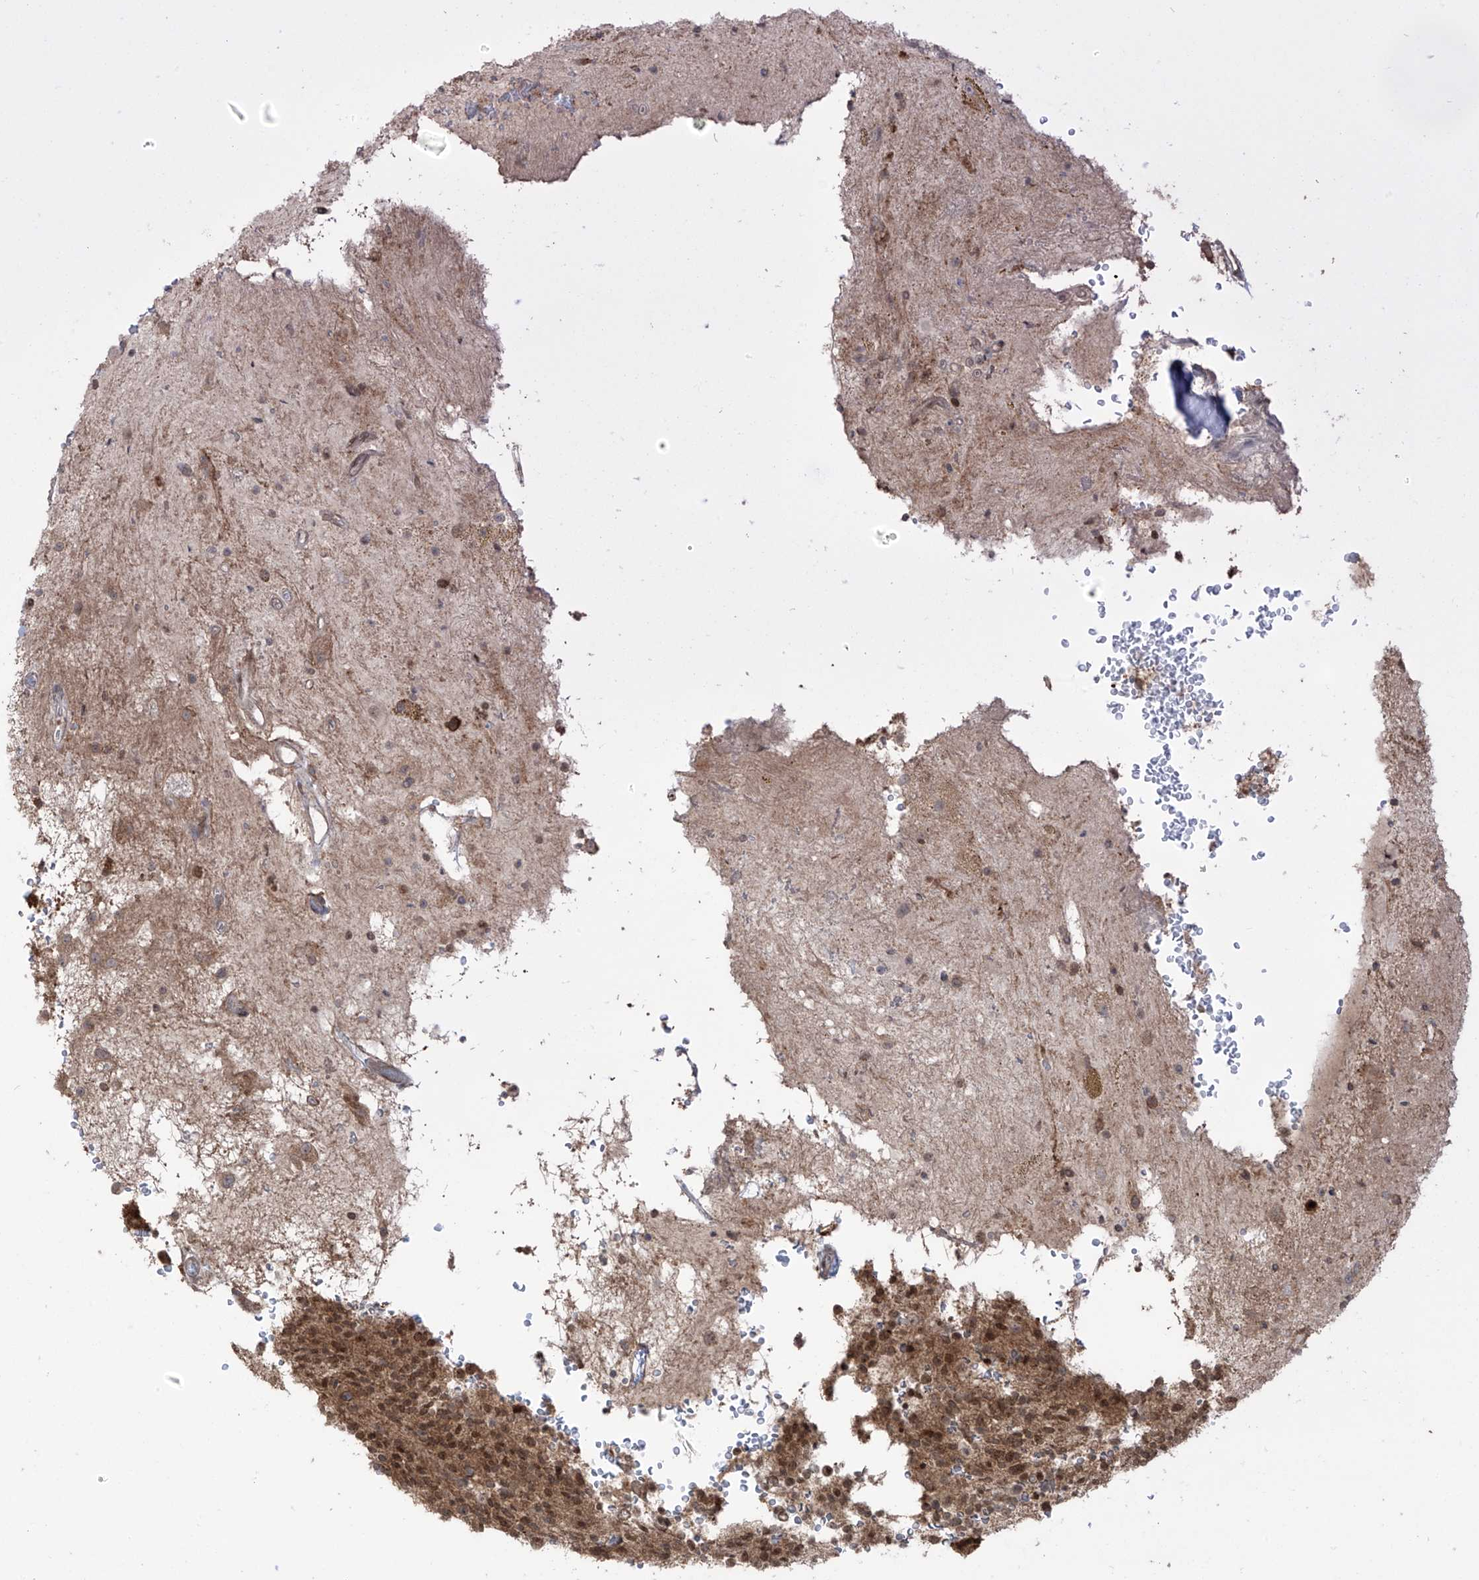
{"staining": {"intensity": "weak", "quantity": ">75%", "location": "cytoplasmic/membranous"}, "tissue": "glioma", "cell_type": "Tumor cells", "image_type": "cancer", "snomed": [{"axis": "morphology", "description": "Glioma, malignant, High grade"}, {"axis": "topography", "description": "Brain"}], "caption": "Glioma stained for a protein displays weak cytoplasmic/membranous positivity in tumor cells. Immunohistochemistry stains the protein of interest in brown and the nuclei are stained blue.", "gene": "LRRC74A", "patient": {"sex": "male", "age": 34}}